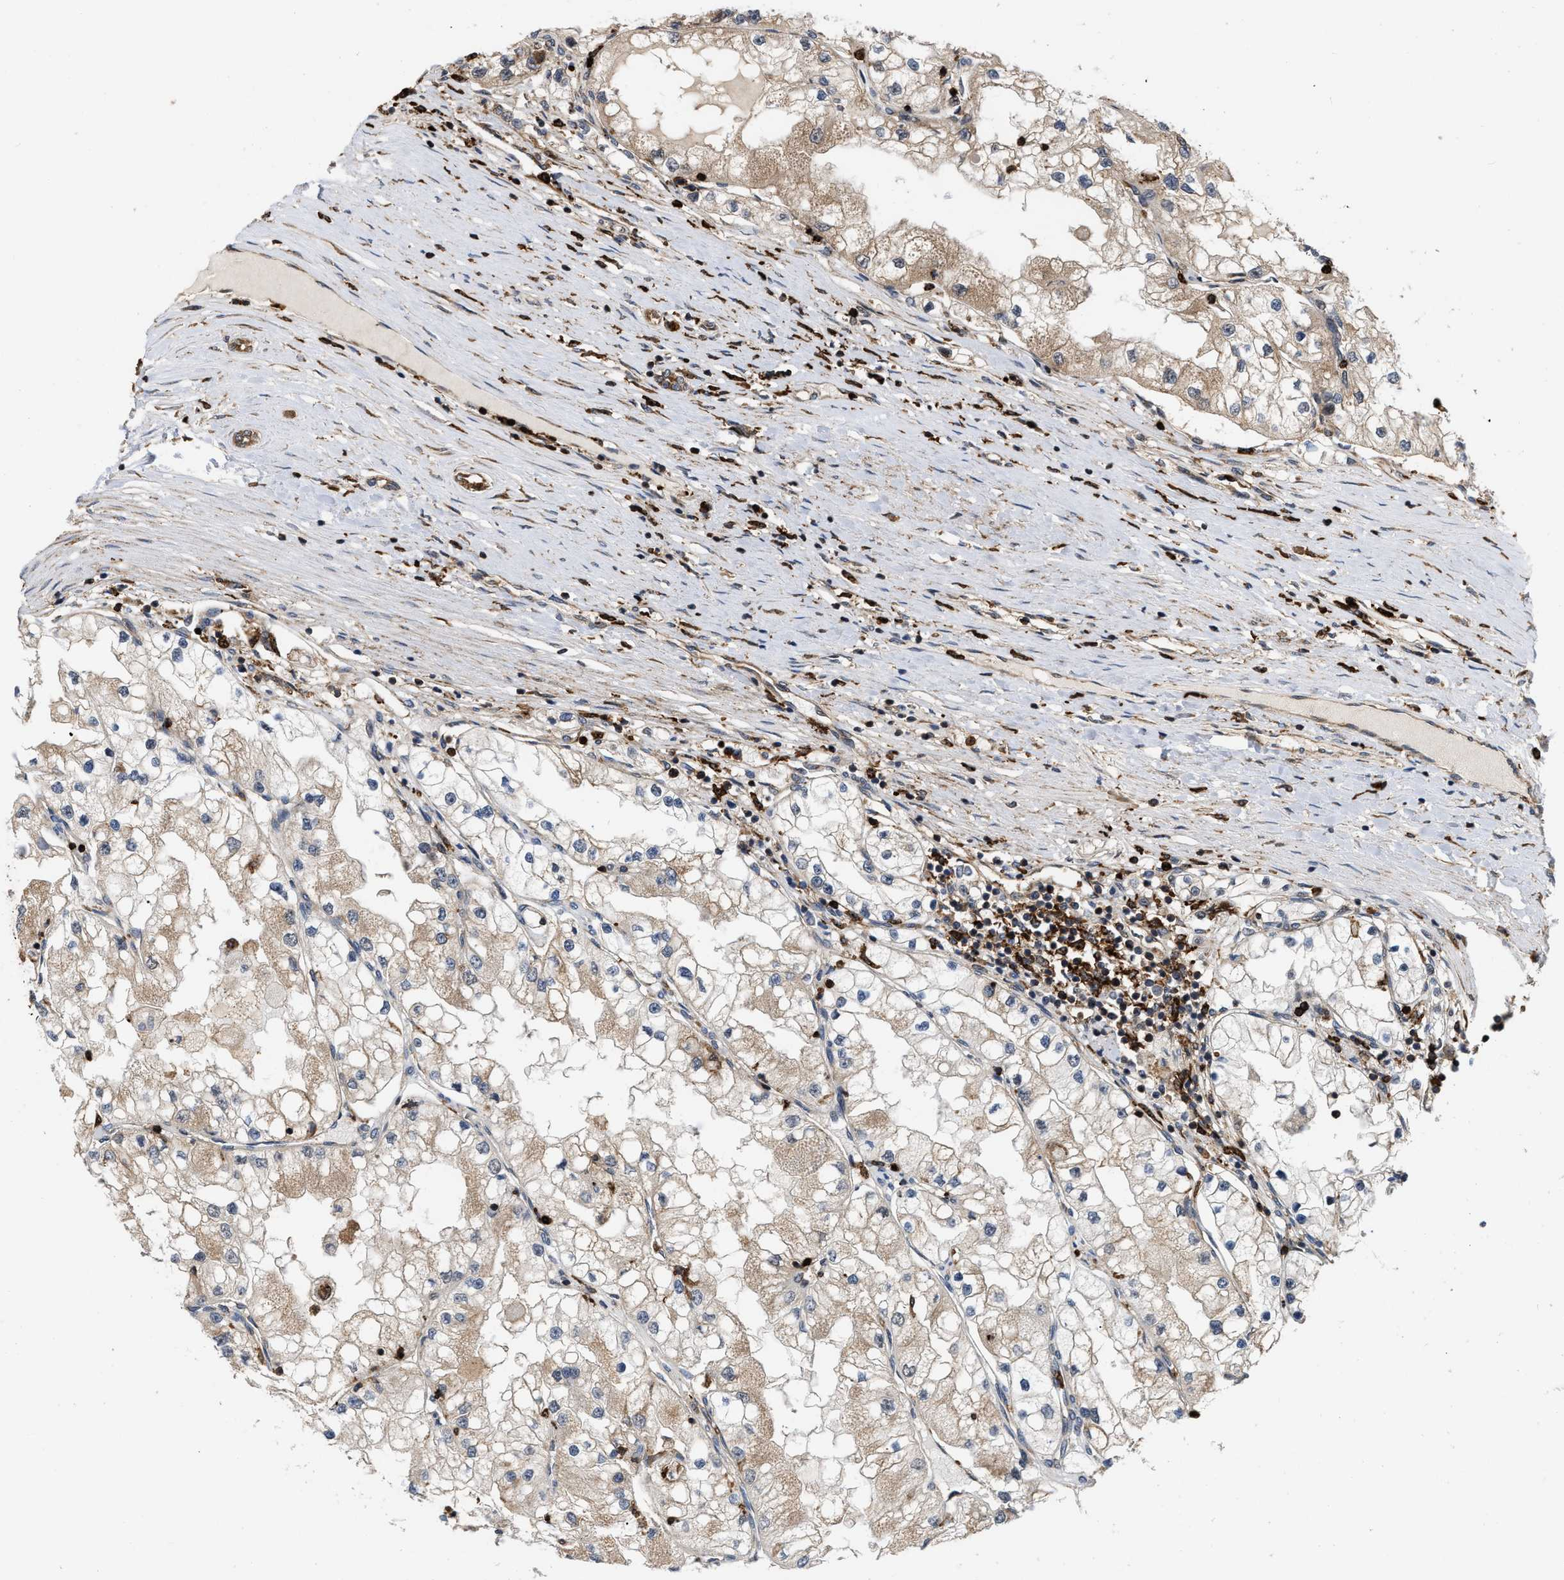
{"staining": {"intensity": "weak", "quantity": ">75%", "location": "cytoplasmic/membranous"}, "tissue": "renal cancer", "cell_type": "Tumor cells", "image_type": "cancer", "snomed": [{"axis": "morphology", "description": "Adenocarcinoma, NOS"}, {"axis": "topography", "description": "Kidney"}], "caption": "Immunohistochemistry histopathology image of adenocarcinoma (renal) stained for a protein (brown), which displays low levels of weak cytoplasmic/membranous staining in approximately >75% of tumor cells.", "gene": "IQCE", "patient": {"sex": "male", "age": 68}}